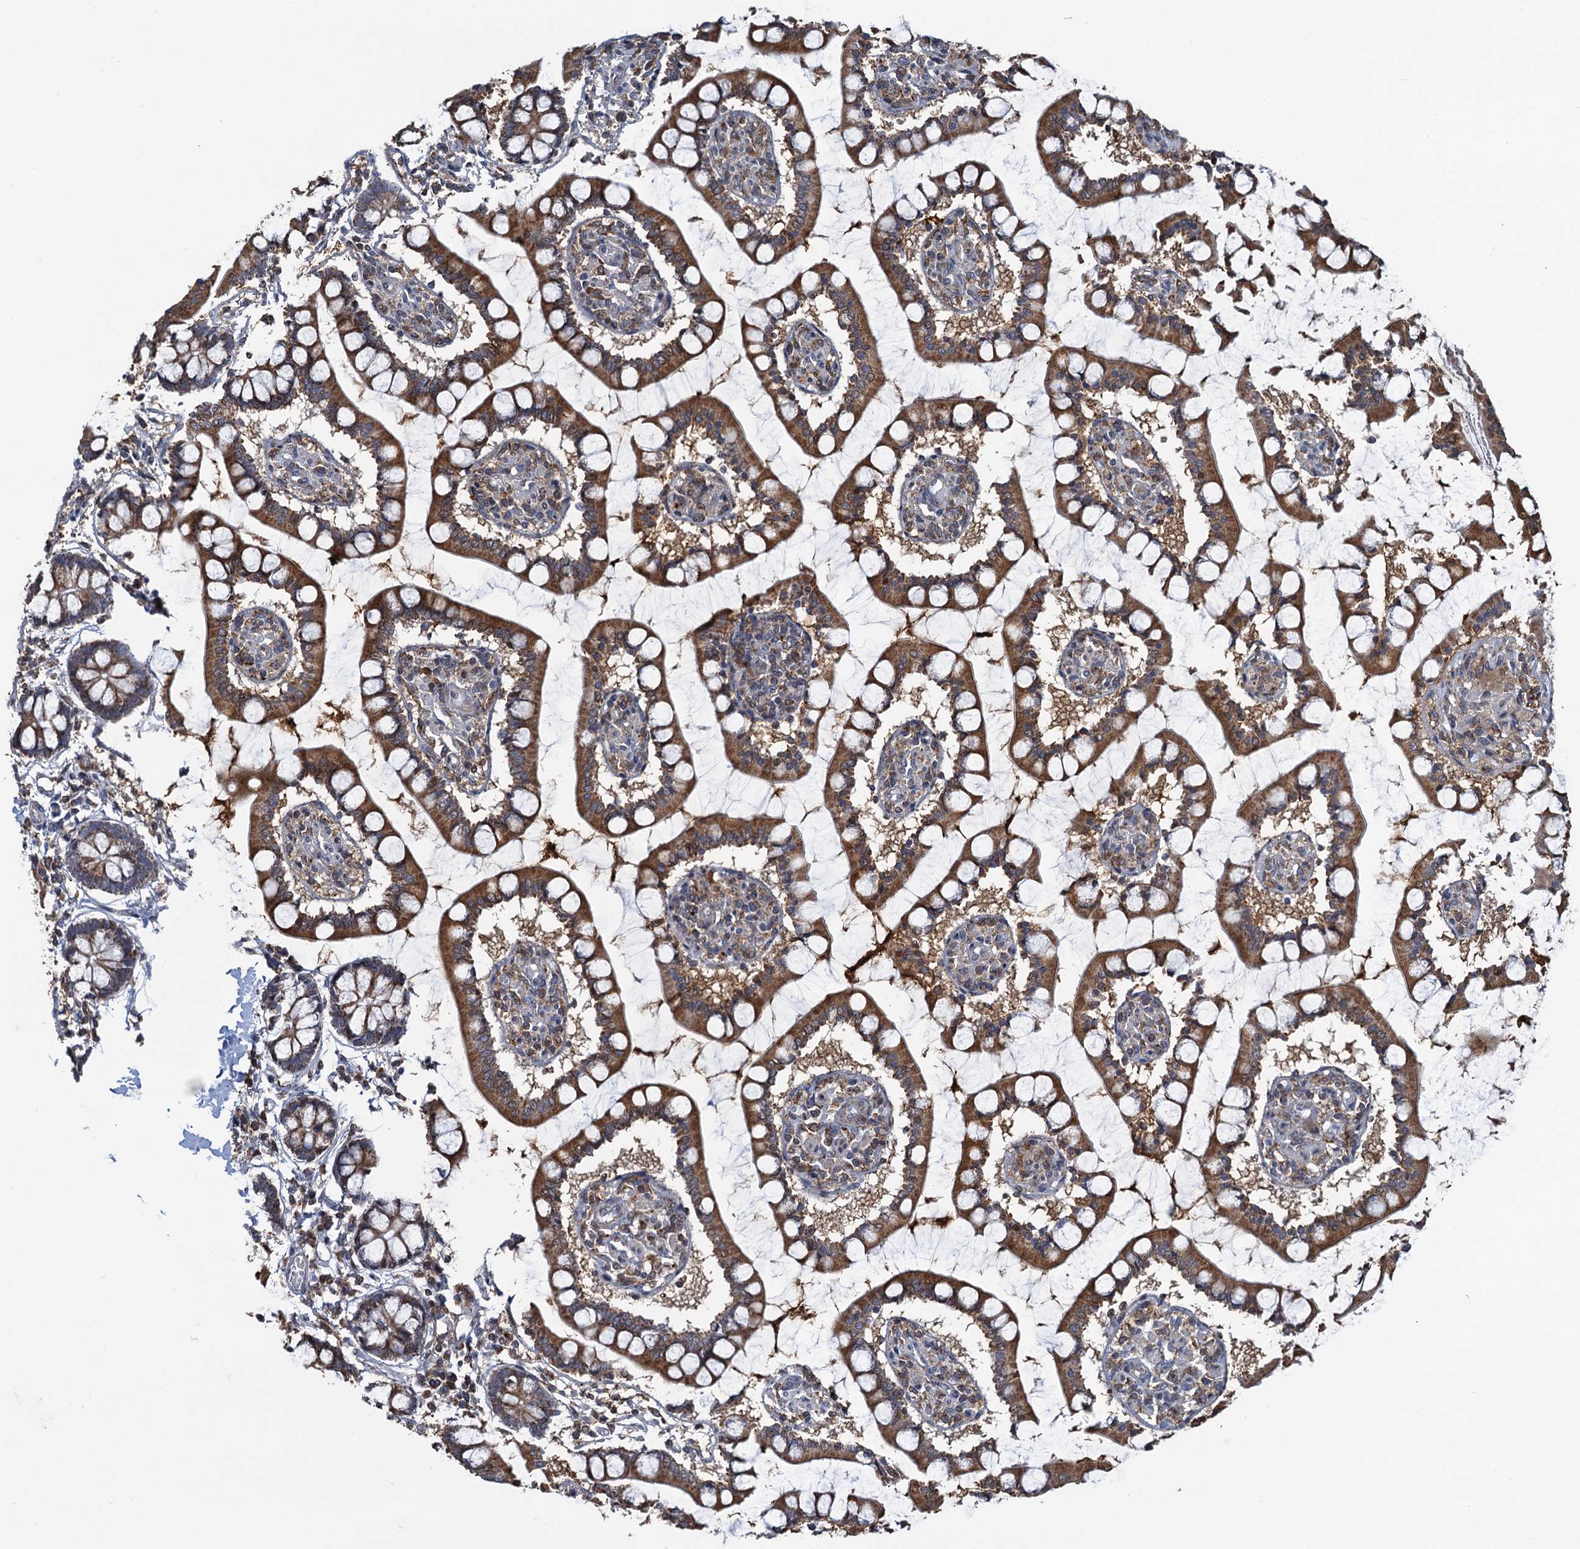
{"staining": {"intensity": "strong", "quantity": ">75%", "location": "cytoplasmic/membranous"}, "tissue": "small intestine", "cell_type": "Glandular cells", "image_type": "normal", "snomed": [{"axis": "morphology", "description": "Normal tissue, NOS"}, {"axis": "topography", "description": "Small intestine"}], "caption": "High-magnification brightfield microscopy of unremarkable small intestine stained with DAB (3,3'-diaminobenzidine) (brown) and counterstained with hematoxylin (blue). glandular cells exhibit strong cytoplasmic/membranous expression is seen in about>75% of cells. (IHC, brightfield microscopy, high magnification).", "gene": "CCDC102A", "patient": {"sex": "male", "age": 52}}